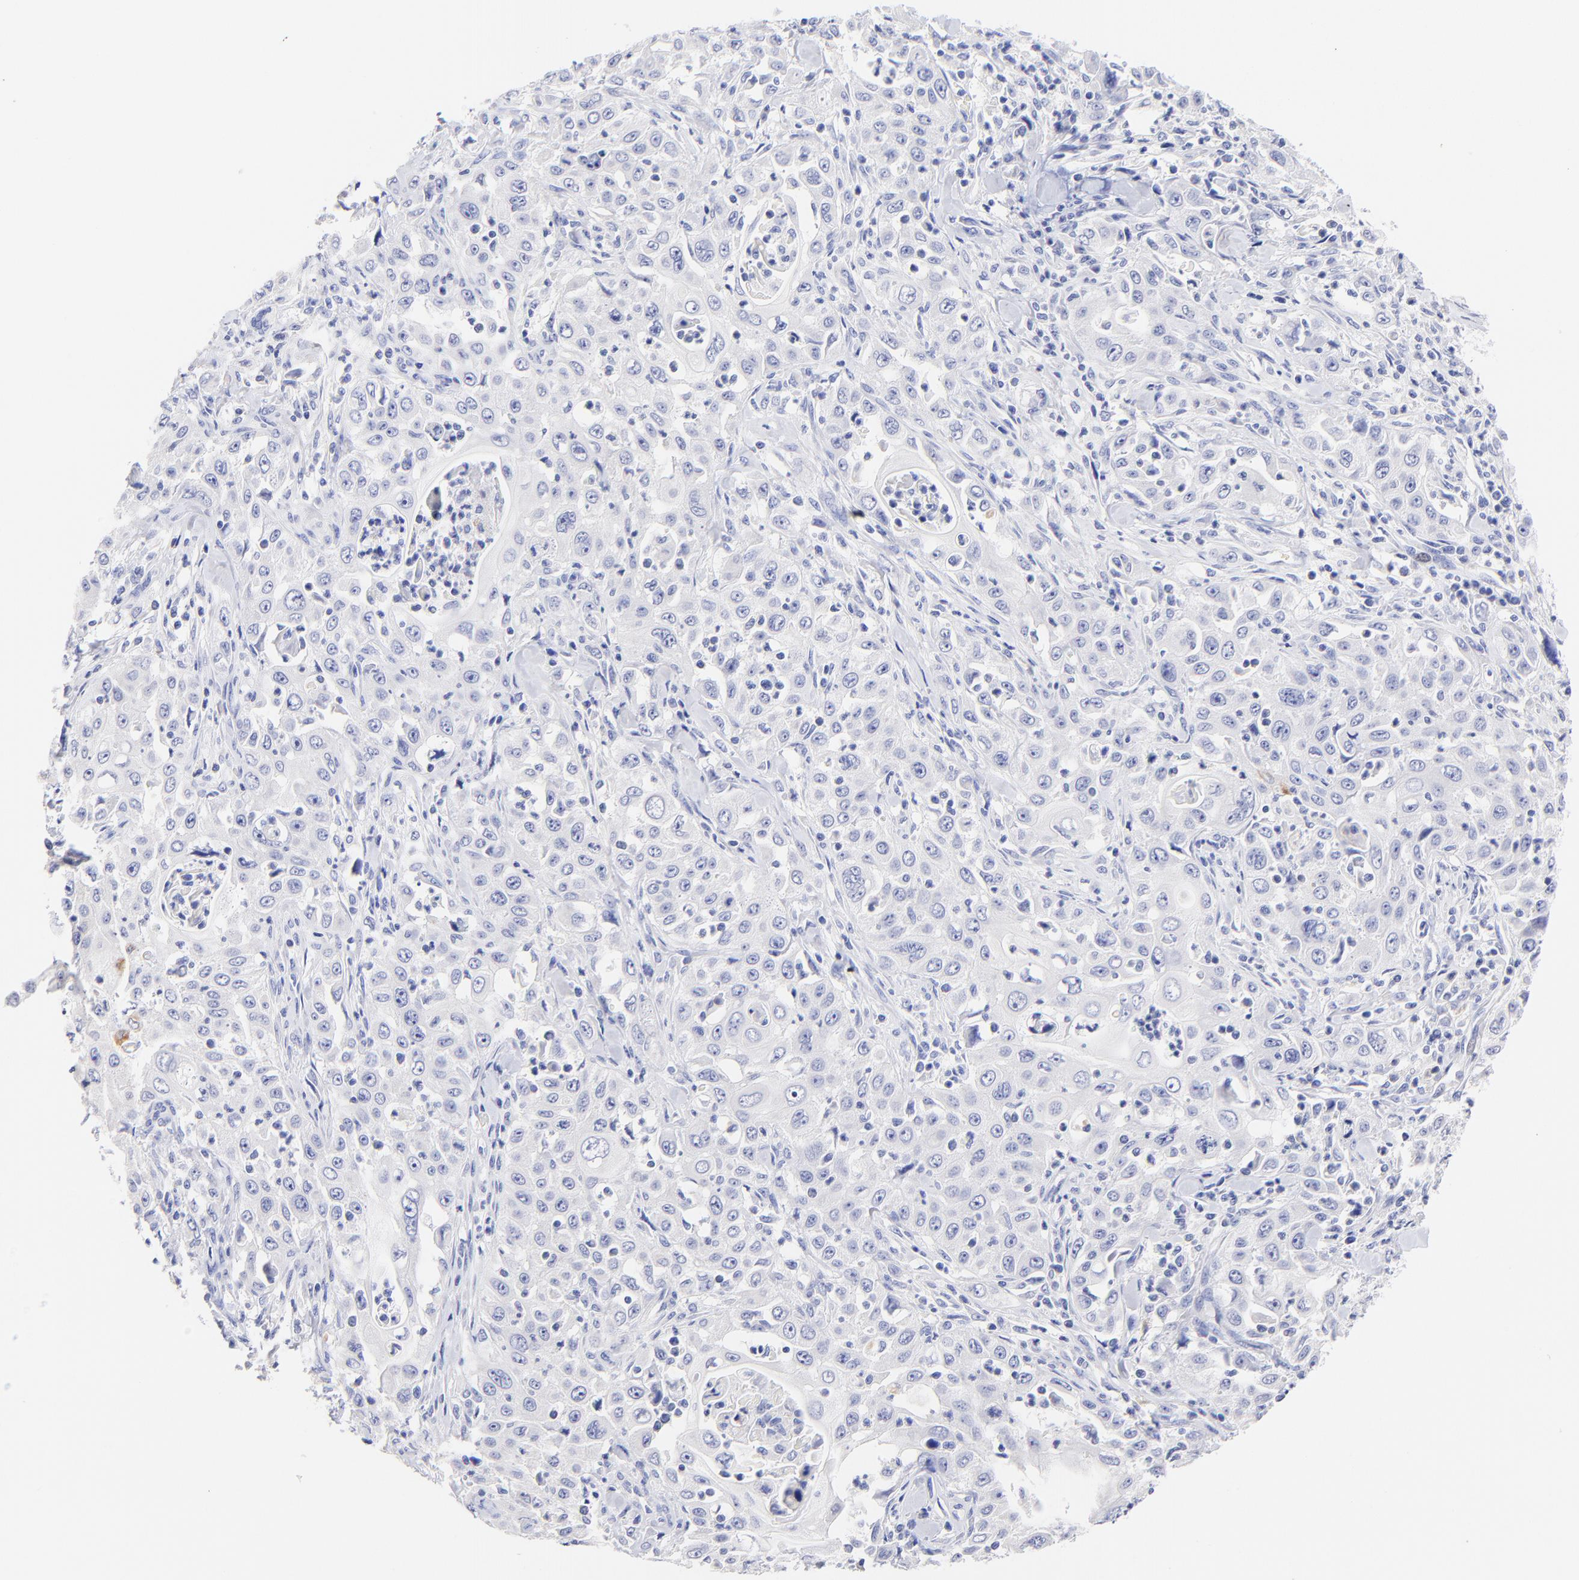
{"staining": {"intensity": "moderate", "quantity": "<25%", "location": "cytoplasmic/membranous"}, "tissue": "pancreatic cancer", "cell_type": "Tumor cells", "image_type": "cancer", "snomed": [{"axis": "morphology", "description": "Adenocarcinoma, NOS"}, {"axis": "topography", "description": "Pancreas"}], "caption": "IHC of human pancreatic cancer (adenocarcinoma) exhibits low levels of moderate cytoplasmic/membranous staining in about <25% of tumor cells.", "gene": "RAB3A", "patient": {"sex": "male", "age": 70}}